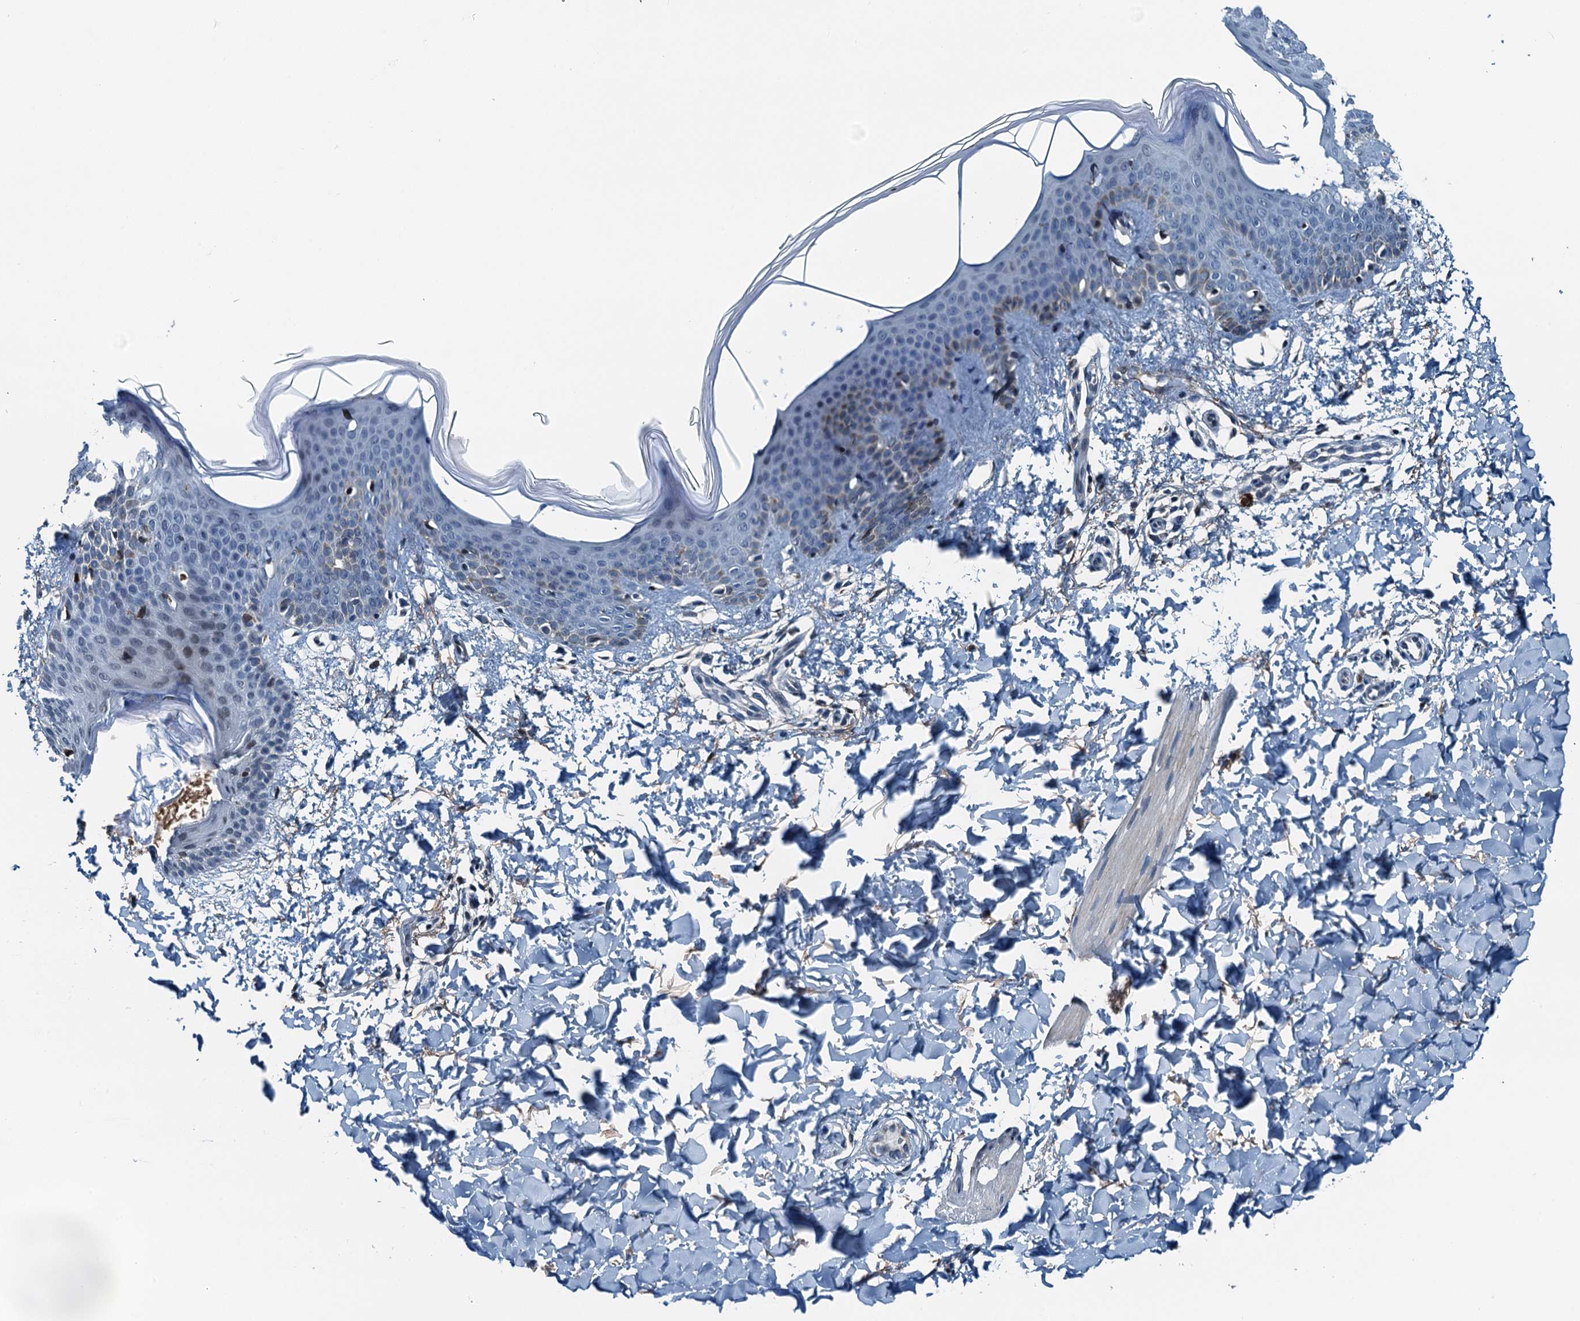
{"staining": {"intensity": "weak", "quantity": "25%-75%", "location": "cytoplasmic/membranous"}, "tissue": "skin", "cell_type": "Fibroblasts", "image_type": "normal", "snomed": [{"axis": "morphology", "description": "Normal tissue, NOS"}, {"axis": "topography", "description": "Skin"}], "caption": "Immunohistochemical staining of normal human skin shows 25%-75% levels of weak cytoplasmic/membranous protein positivity in approximately 25%-75% of fibroblasts. The staining was performed using DAB (3,3'-diaminobenzidine), with brown indicating positive protein expression. Nuclei are stained blue with hematoxylin.", "gene": "TAMALIN", "patient": {"sex": "male", "age": 36}}